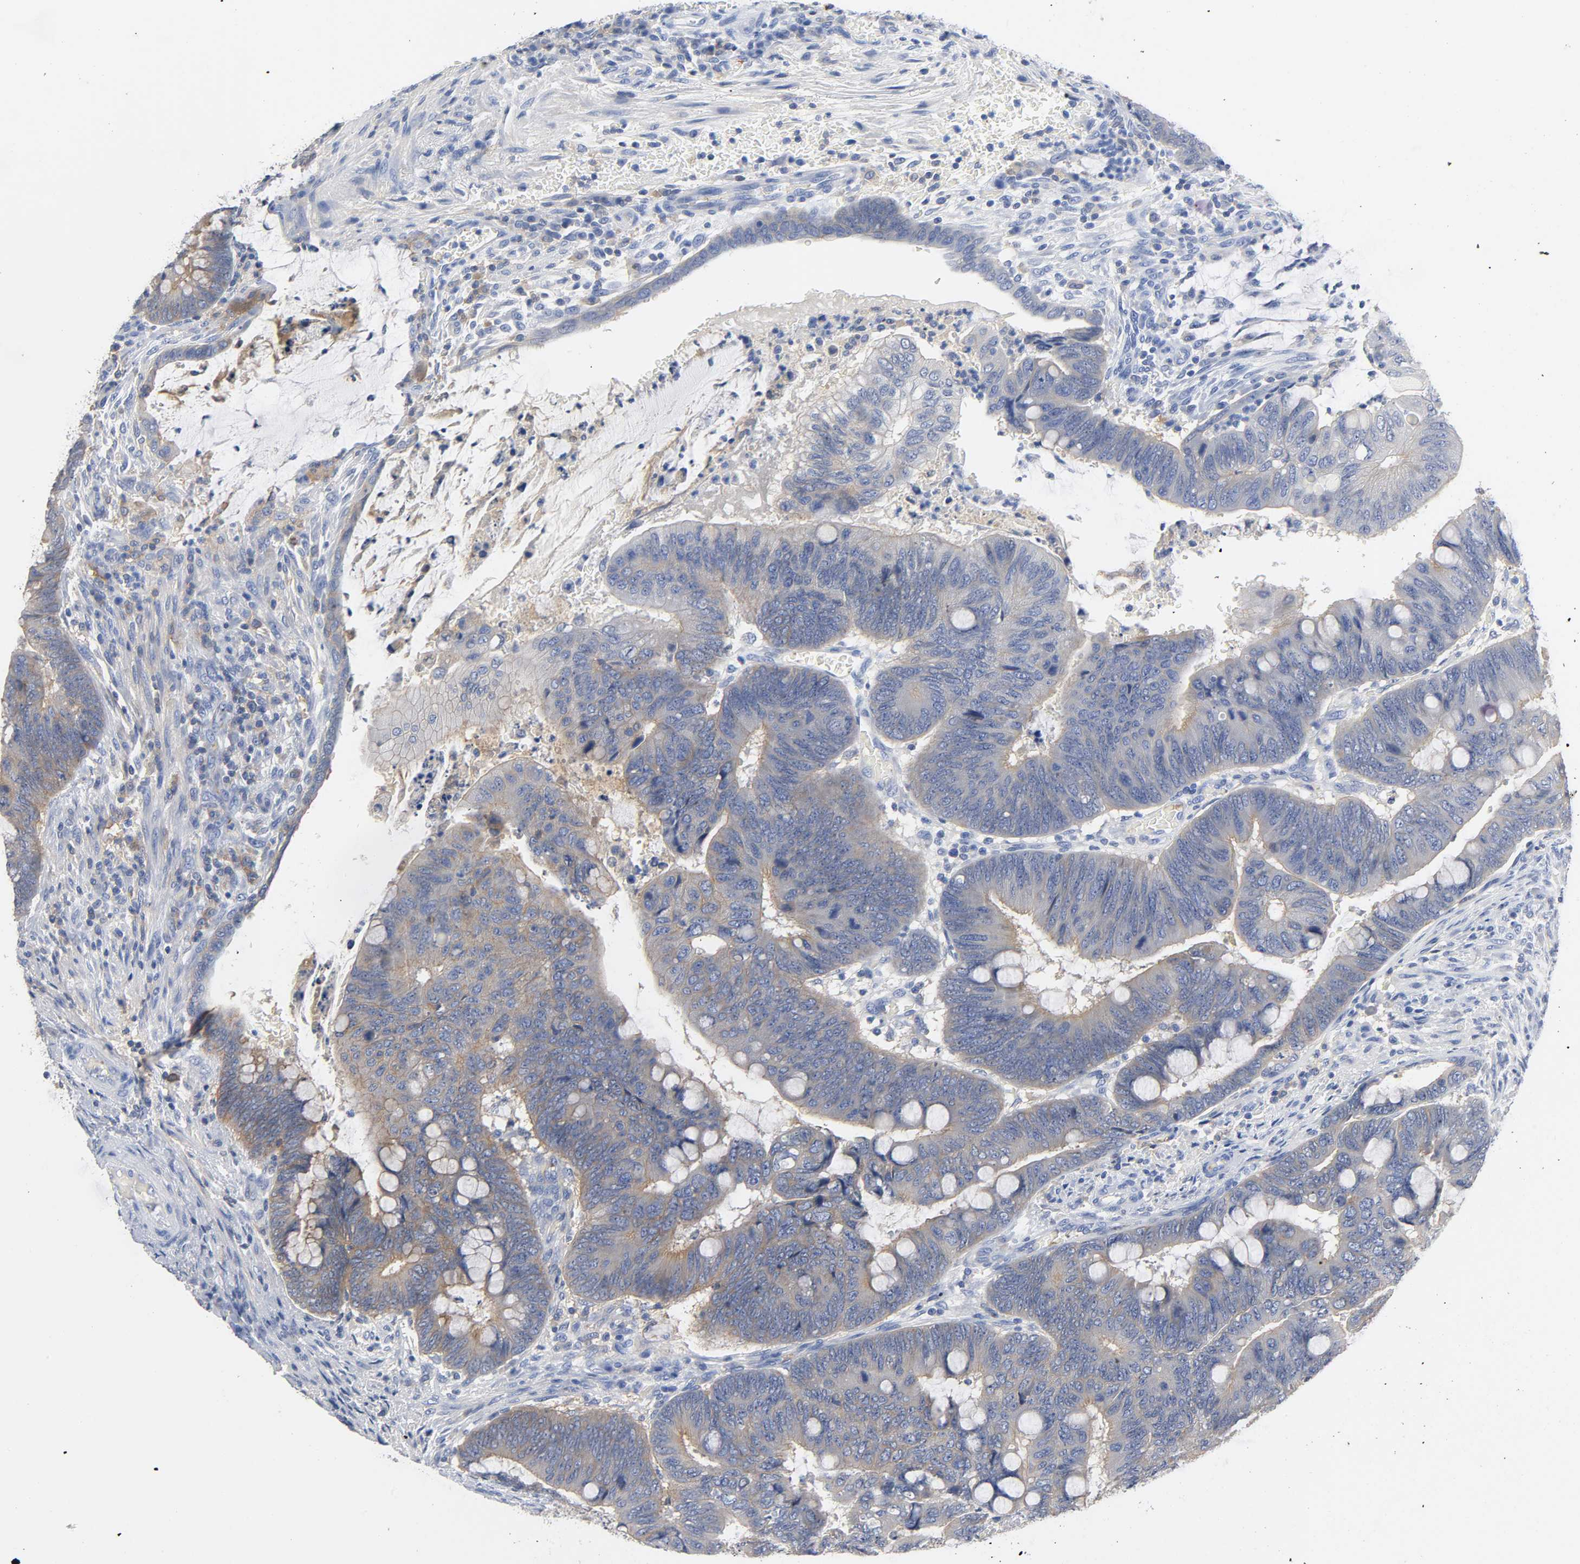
{"staining": {"intensity": "moderate", "quantity": ">75%", "location": "cytoplasmic/membranous"}, "tissue": "colorectal cancer", "cell_type": "Tumor cells", "image_type": "cancer", "snomed": [{"axis": "morphology", "description": "Normal tissue, NOS"}, {"axis": "morphology", "description": "Adenocarcinoma, NOS"}, {"axis": "topography", "description": "Rectum"}], "caption": "Protein staining of colorectal adenocarcinoma tissue reveals moderate cytoplasmic/membranous positivity in approximately >75% of tumor cells. Nuclei are stained in blue.", "gene": "SRC", "patient": {"sex": "male", "age": 92}}